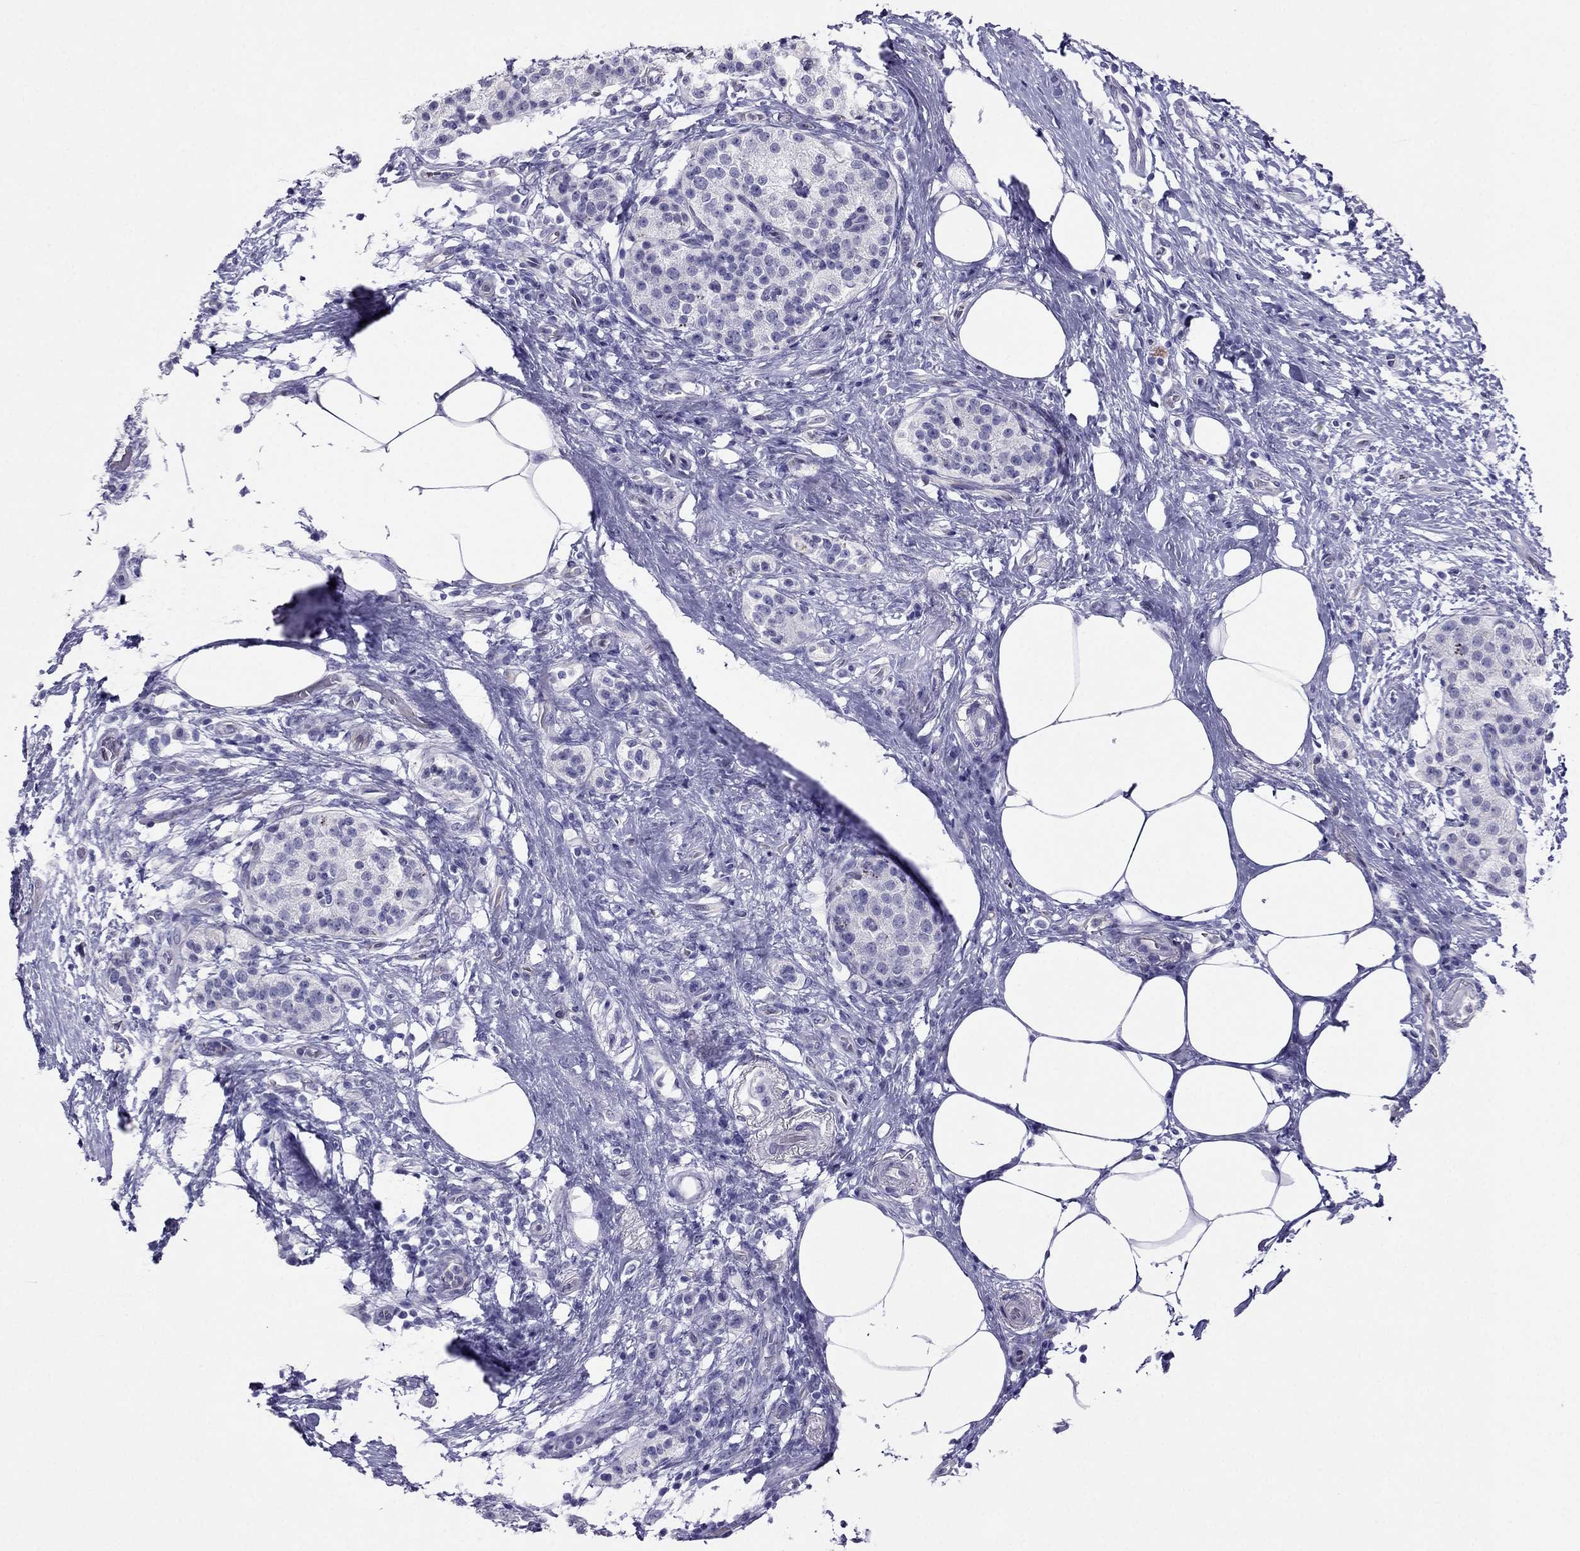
{"staining": {"intensity": "negative", "quantity": "none", "location": "none"}, "tissue": "pancreatic cancer", "cell_type": "Tumor cells", "image_type": "cancer", "snomed": [{"axis": "morphology", "description": "Adenocarcinoma, NOS"}, {"axis": "topography", "description": "Pancreas"}], "caption": "Immunohistochemistry (IHC) of adenocarcinoma (pancreatic) displays no staining in tumor cells.", "gene": "CROCC2", "patient": {"sex": "female", "age": 72}}